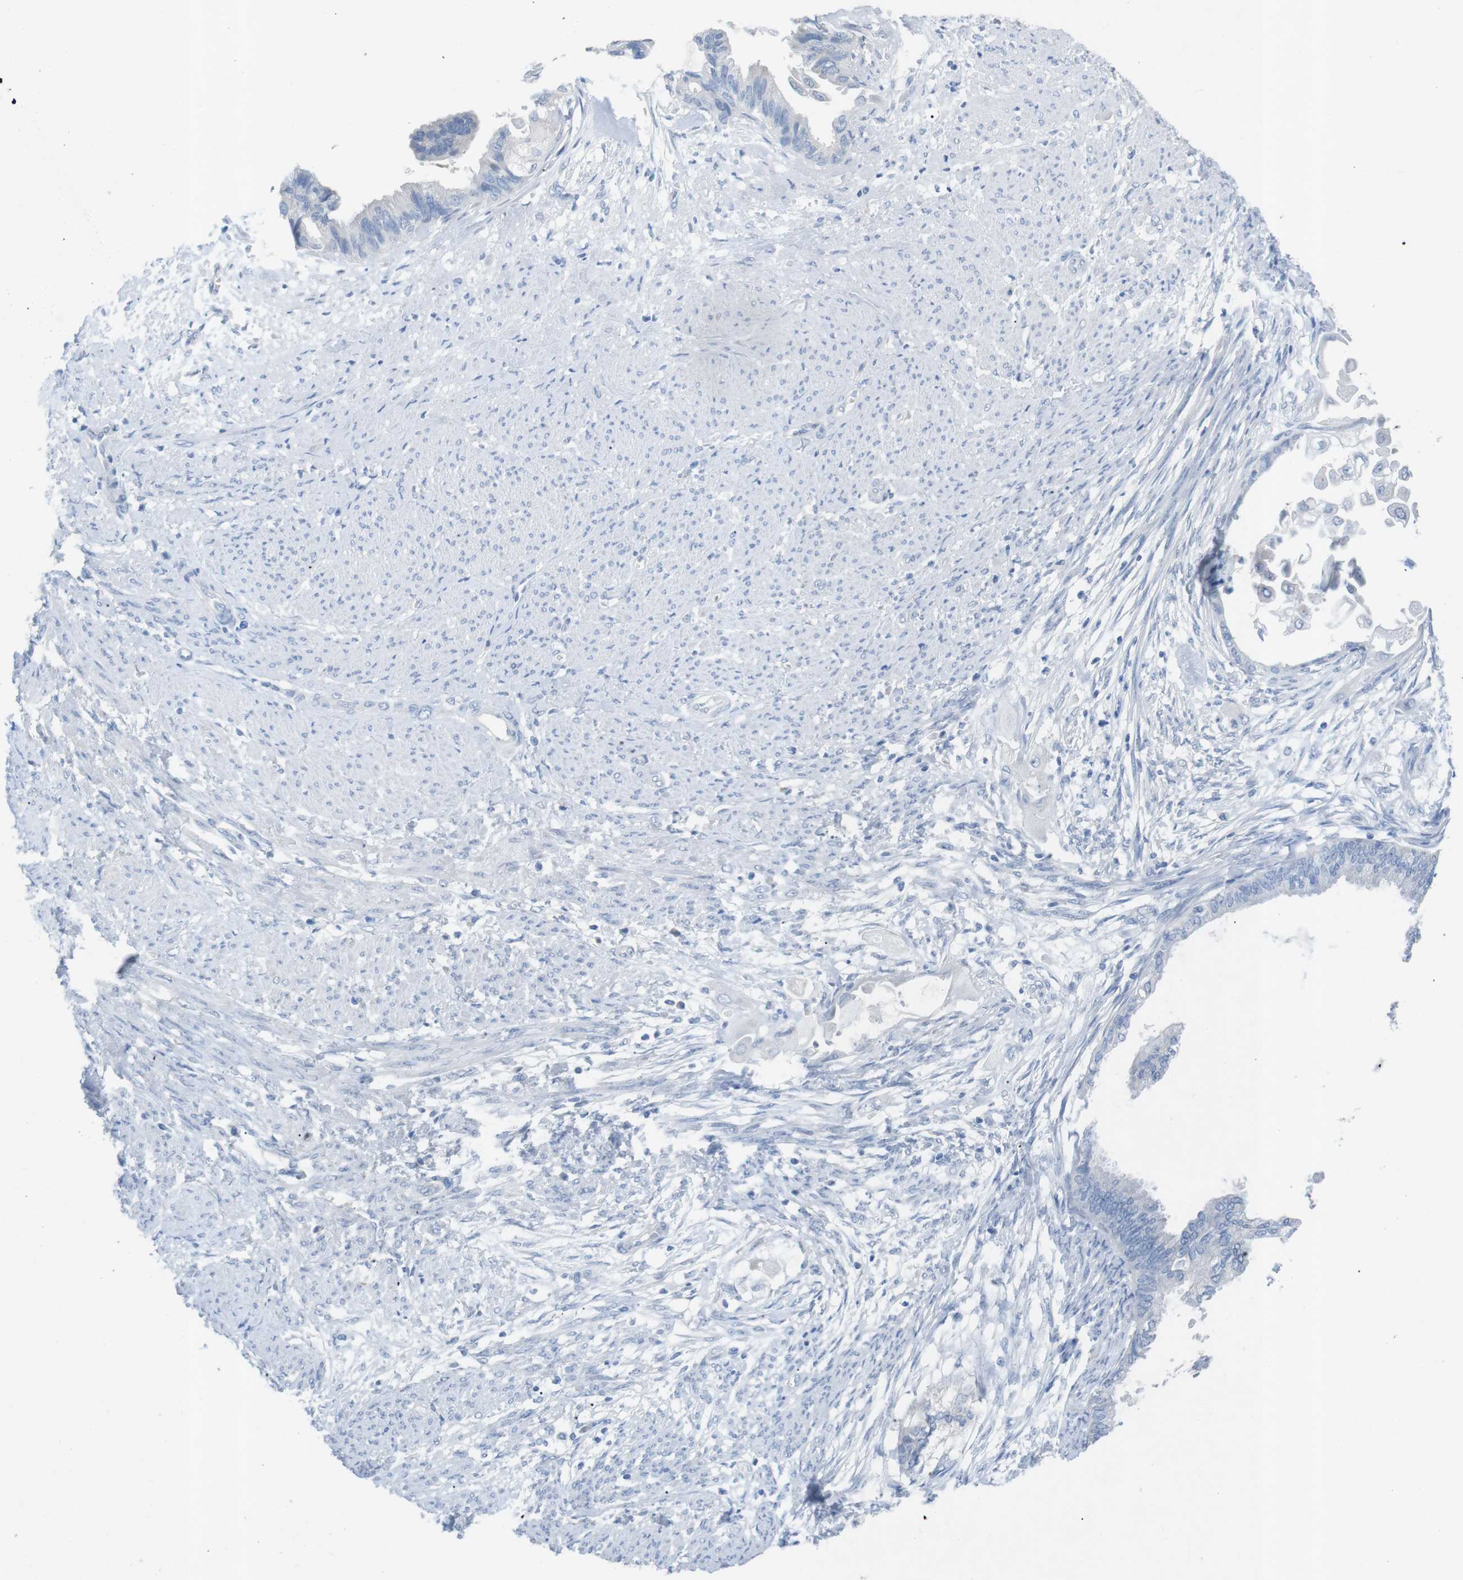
{"staining": {"intensity": "negative", "quantity": "none", "location": "none"}, "tissue": "cervical cancer", "cell_type": "Tumor cells", "image_type": "cancer", "snomed": [{"axis": "morphology", "description": "Normal tissue, NOS"}, {"axis": "morphology", "description": "Adenocarcinoma, NOS"}, {"axis": "topography", "description": "Cervix"}, {"axis": "topography", "description": "Endometrium"}], "caption": "DAB immunohistochemical staining of adenocarcinoma (cervical) reveals no significant staining in tumor cells.", "gene": "SALL4", "patient": {"sex": "female", "age": 86}}